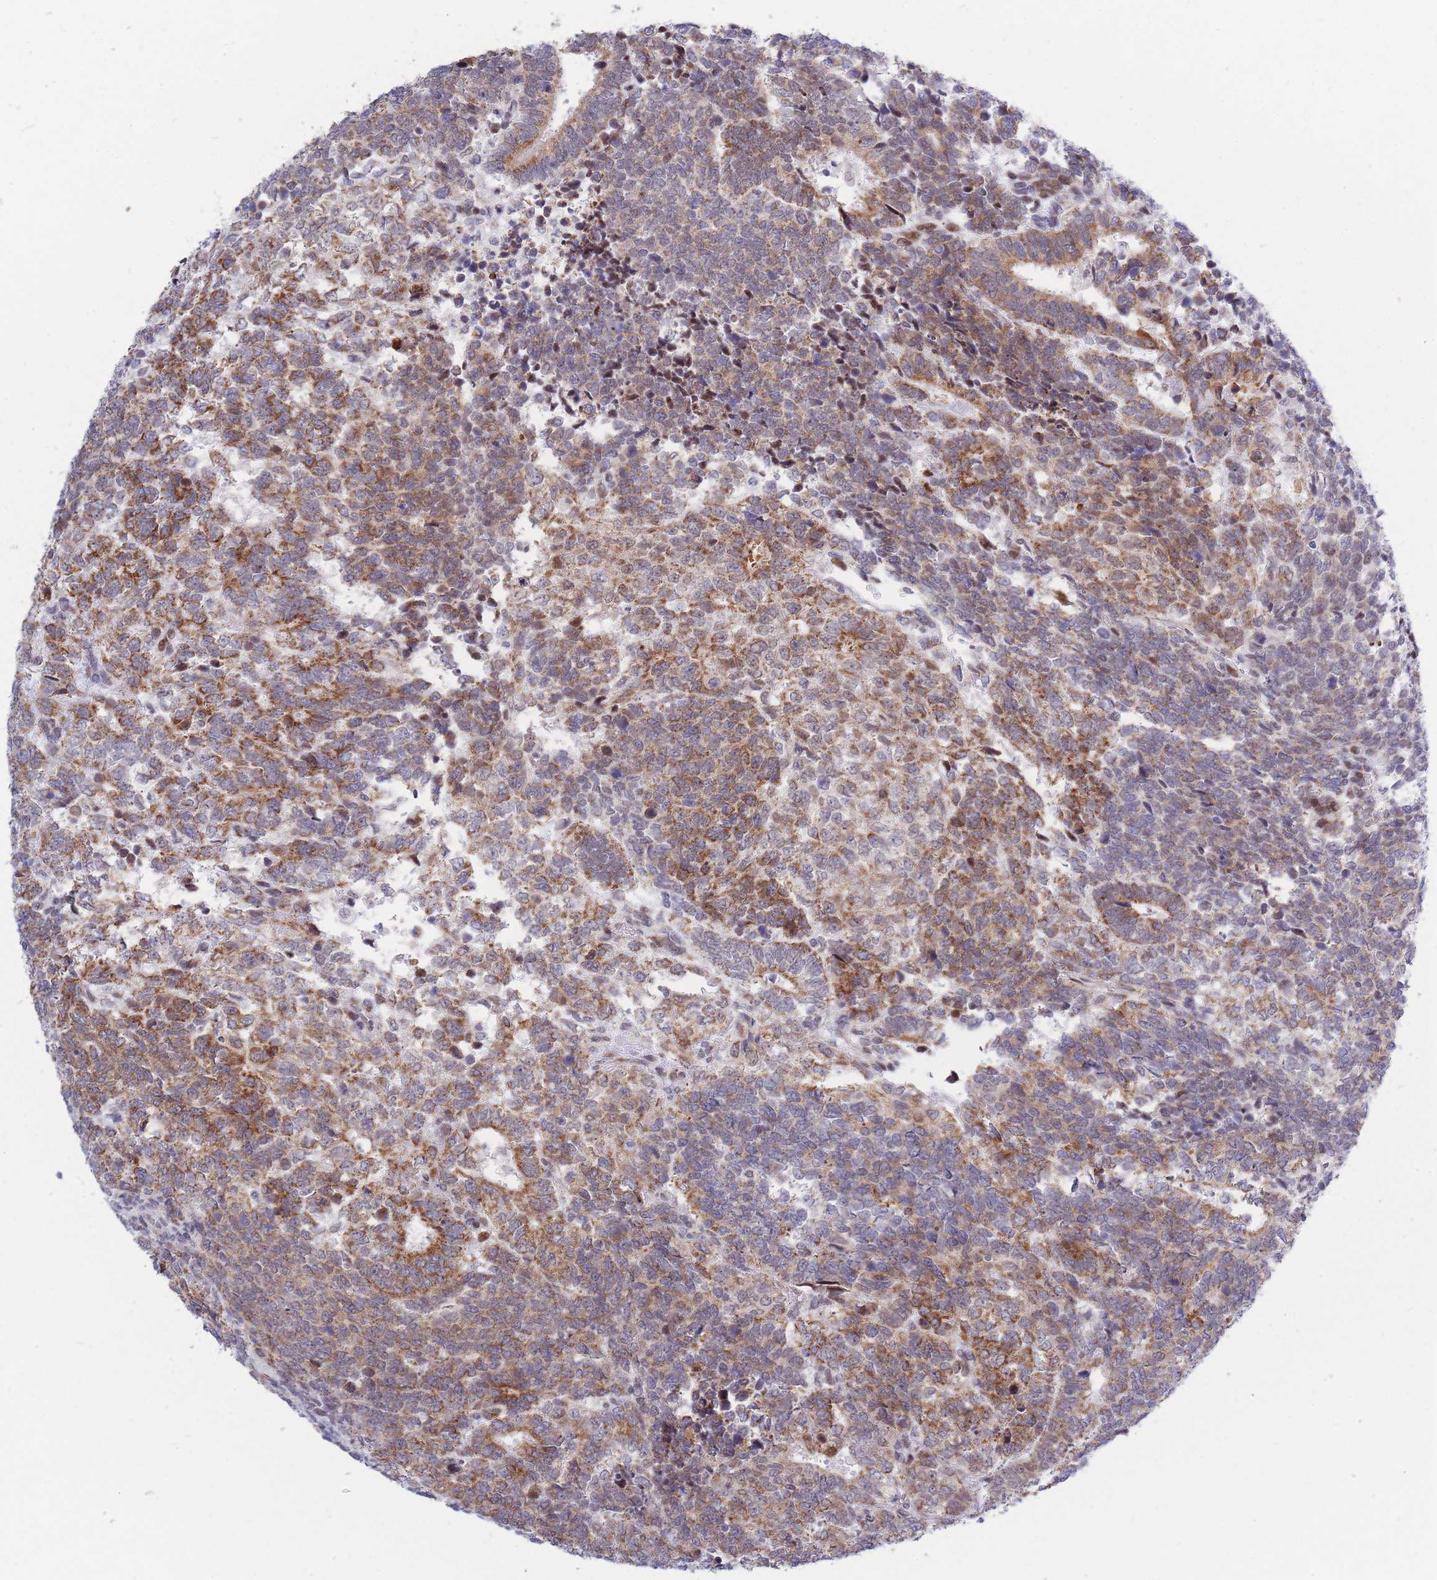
{"staining": {"intensity": "moderate", "quantity": ">75%", "location": "cytoplasmic/membranous"}, "tissue": "testis cancer", "cell_type": "Tumor cells", "image_type": "cancer", "snomed": [{"axis": "morphology", "description": "Carcinoma, Embryonal, NOS"}, {"axis": "topography", "description": "Testis"}], "caption": "This image demonstrates testis cancer stained with immunohistochemistry to label a protein in brown. The cytoplasmic/membranous of tumor cells show moderate positivity for the protein. Nuclei are counter-stained blue.", "gene": "MOB4", "patient": {"sex": "male", "age": 23}}